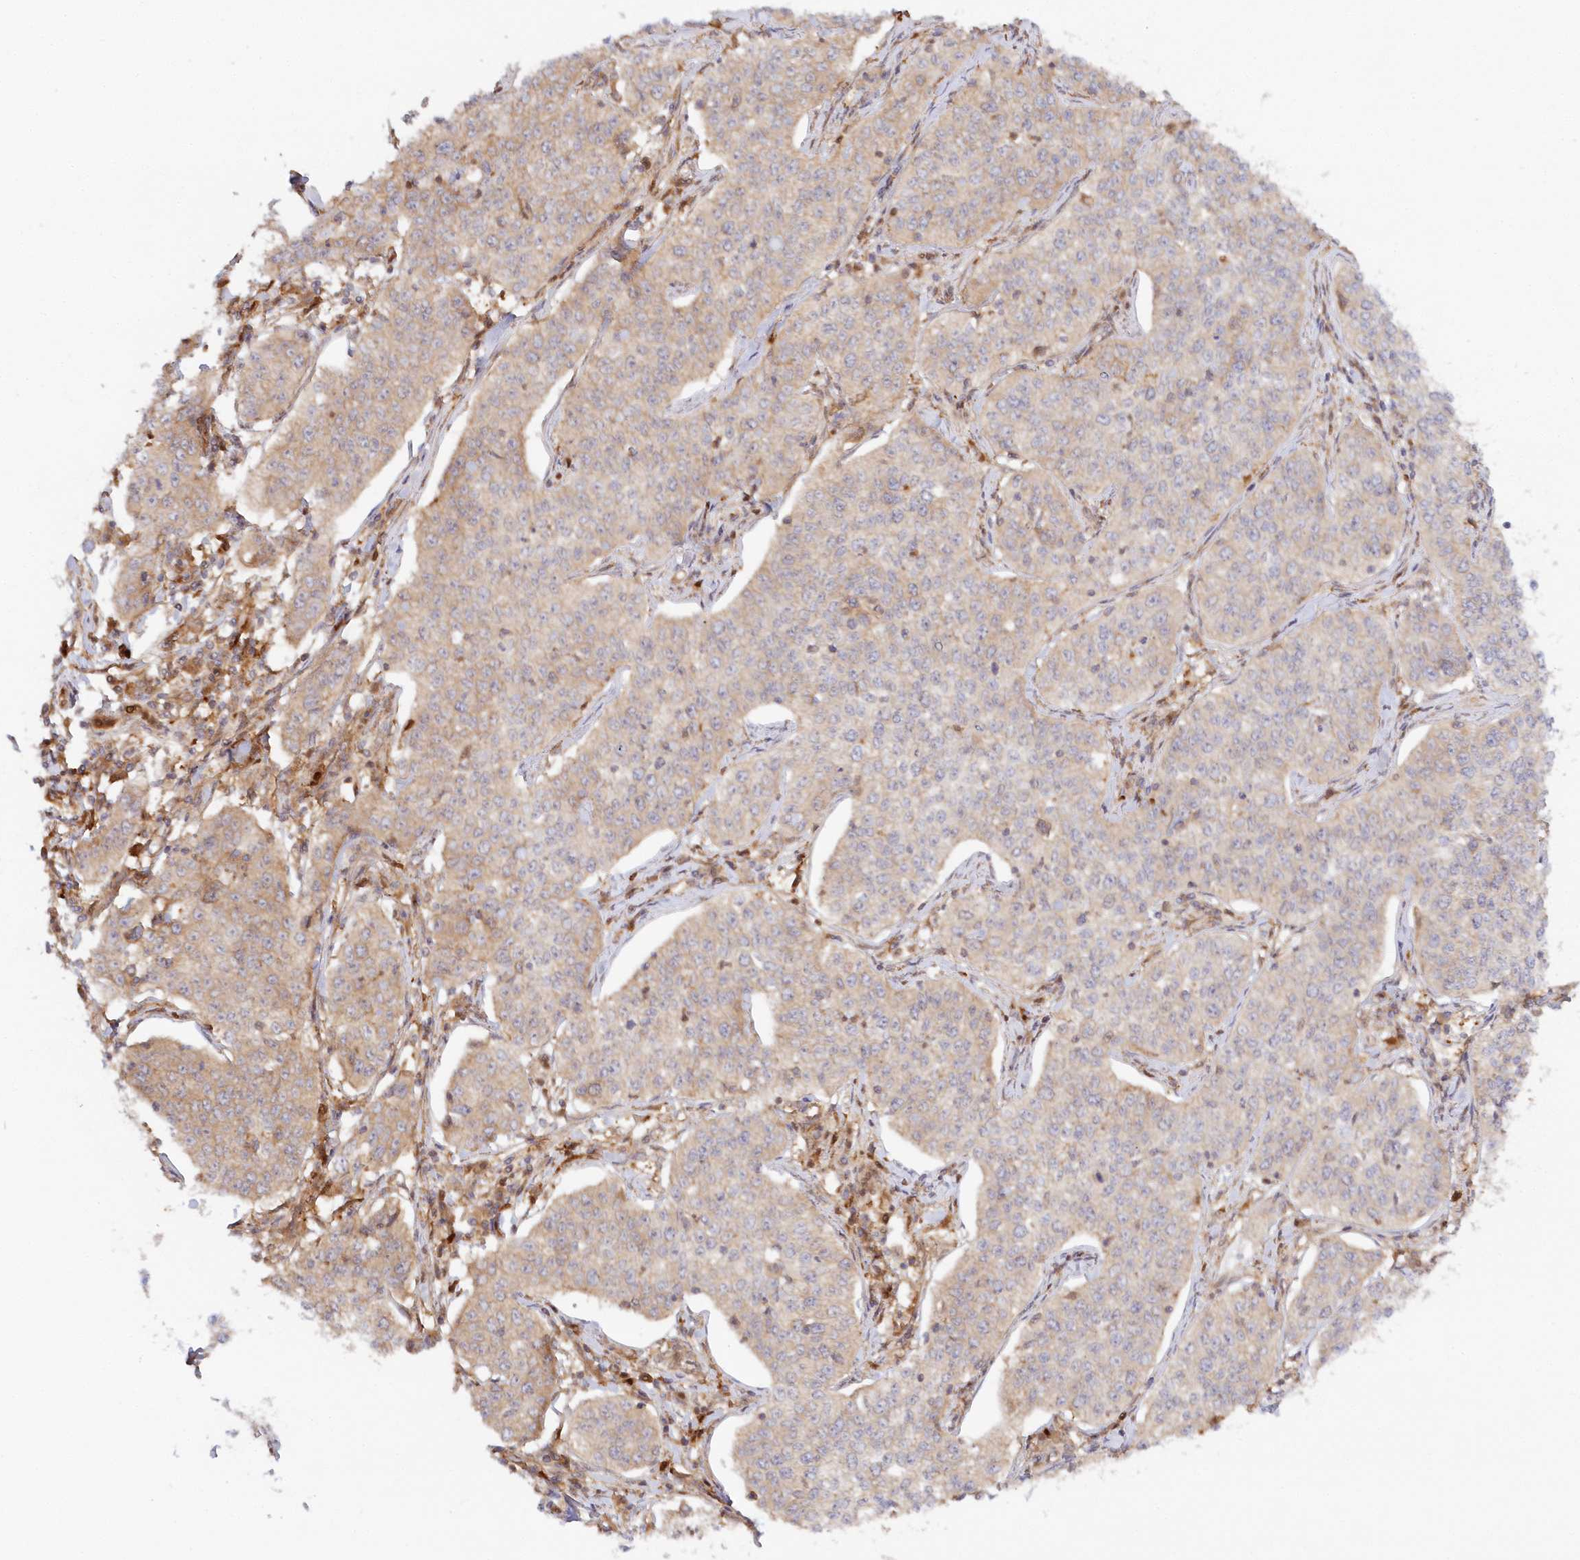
{"staining": {"intensity": "negative", "quantity": "none", "location": "none"}, "tissue": "cervical cancer", "cell_type": "Tumor cells", "image_type": "cancer", "snomed": [{"axis": "morphology", "description": "Squamous cell carcinoma, NOS"}, {"axis": "topography", "description": "Cervix"}], "caption": "The immunohistochemistry histopathology image has no significant positivity in tumor cells of cervical squamous cell carcinoma tissue. (DAB immunohistochemistry (IHC), high magnification).", "gene": "GBE1", "patient": {"sex": "female", "age": 35}}